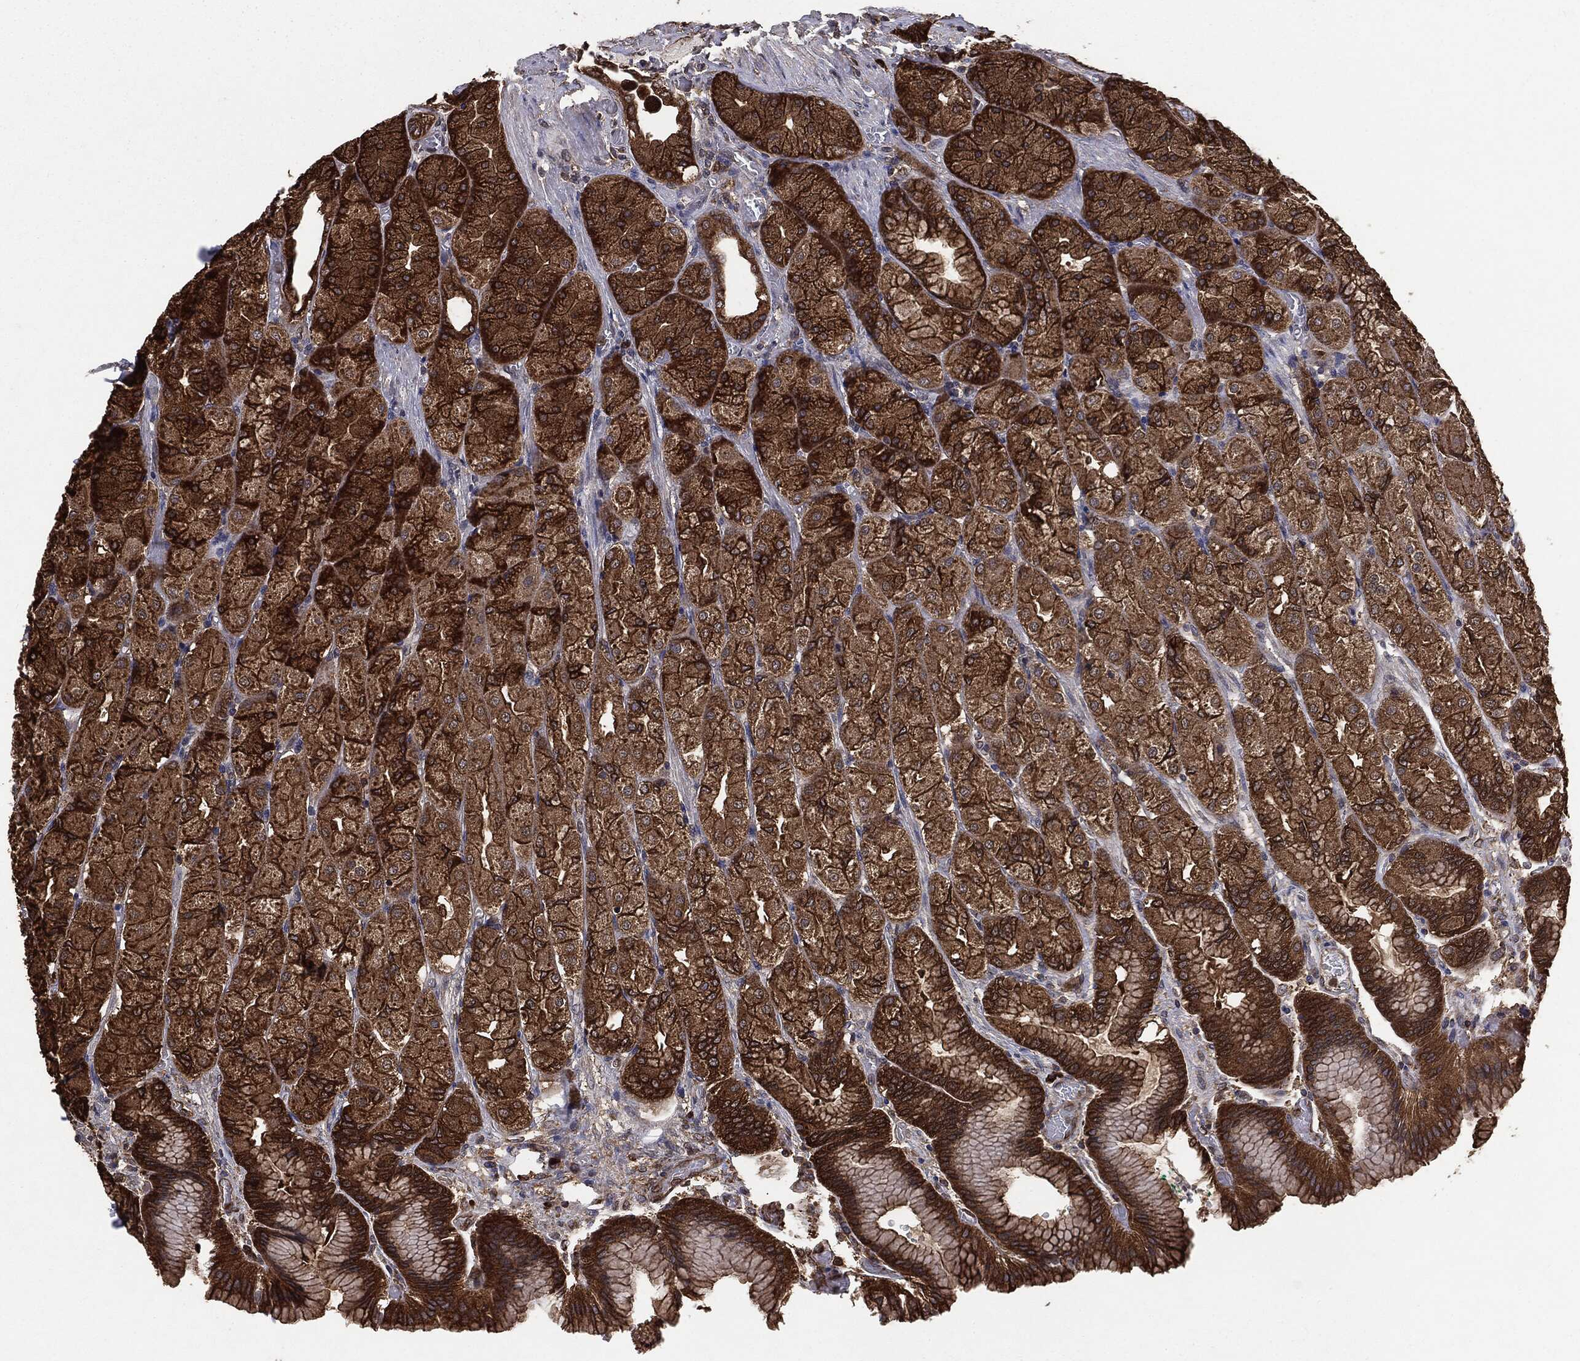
{"staining": {"intensity": "strong", "quantity": ">75%", "location": "cytoplasmic/membranous"}, "tissue": "stomach", "cell_type": "Glandular cells", "image_type": "normal", "snomed": [{"axis": "morphology", "description": "Normal tissue, NOS"}, {"axis": "morphology", "description": "Adenocarcinoma, NOS"}, {"axis": "morphology", "description": "Adenocarcinoma, High grade"}, {"axis": "topography", "description": "Stomach, upper"}, {"axis": "topography", "description": "Stomach"}], "caption": "Immunohistochemistry (IHC) (DAB) staining of benign human stomach demonstrates strong cytoplasmic/membranous protein expression in about >75% of glandular cells. (DAB IHC with brightfield microscopy, high magnification).", "gene": "NME1", "patient": {"sex": "female", "age": 65}}